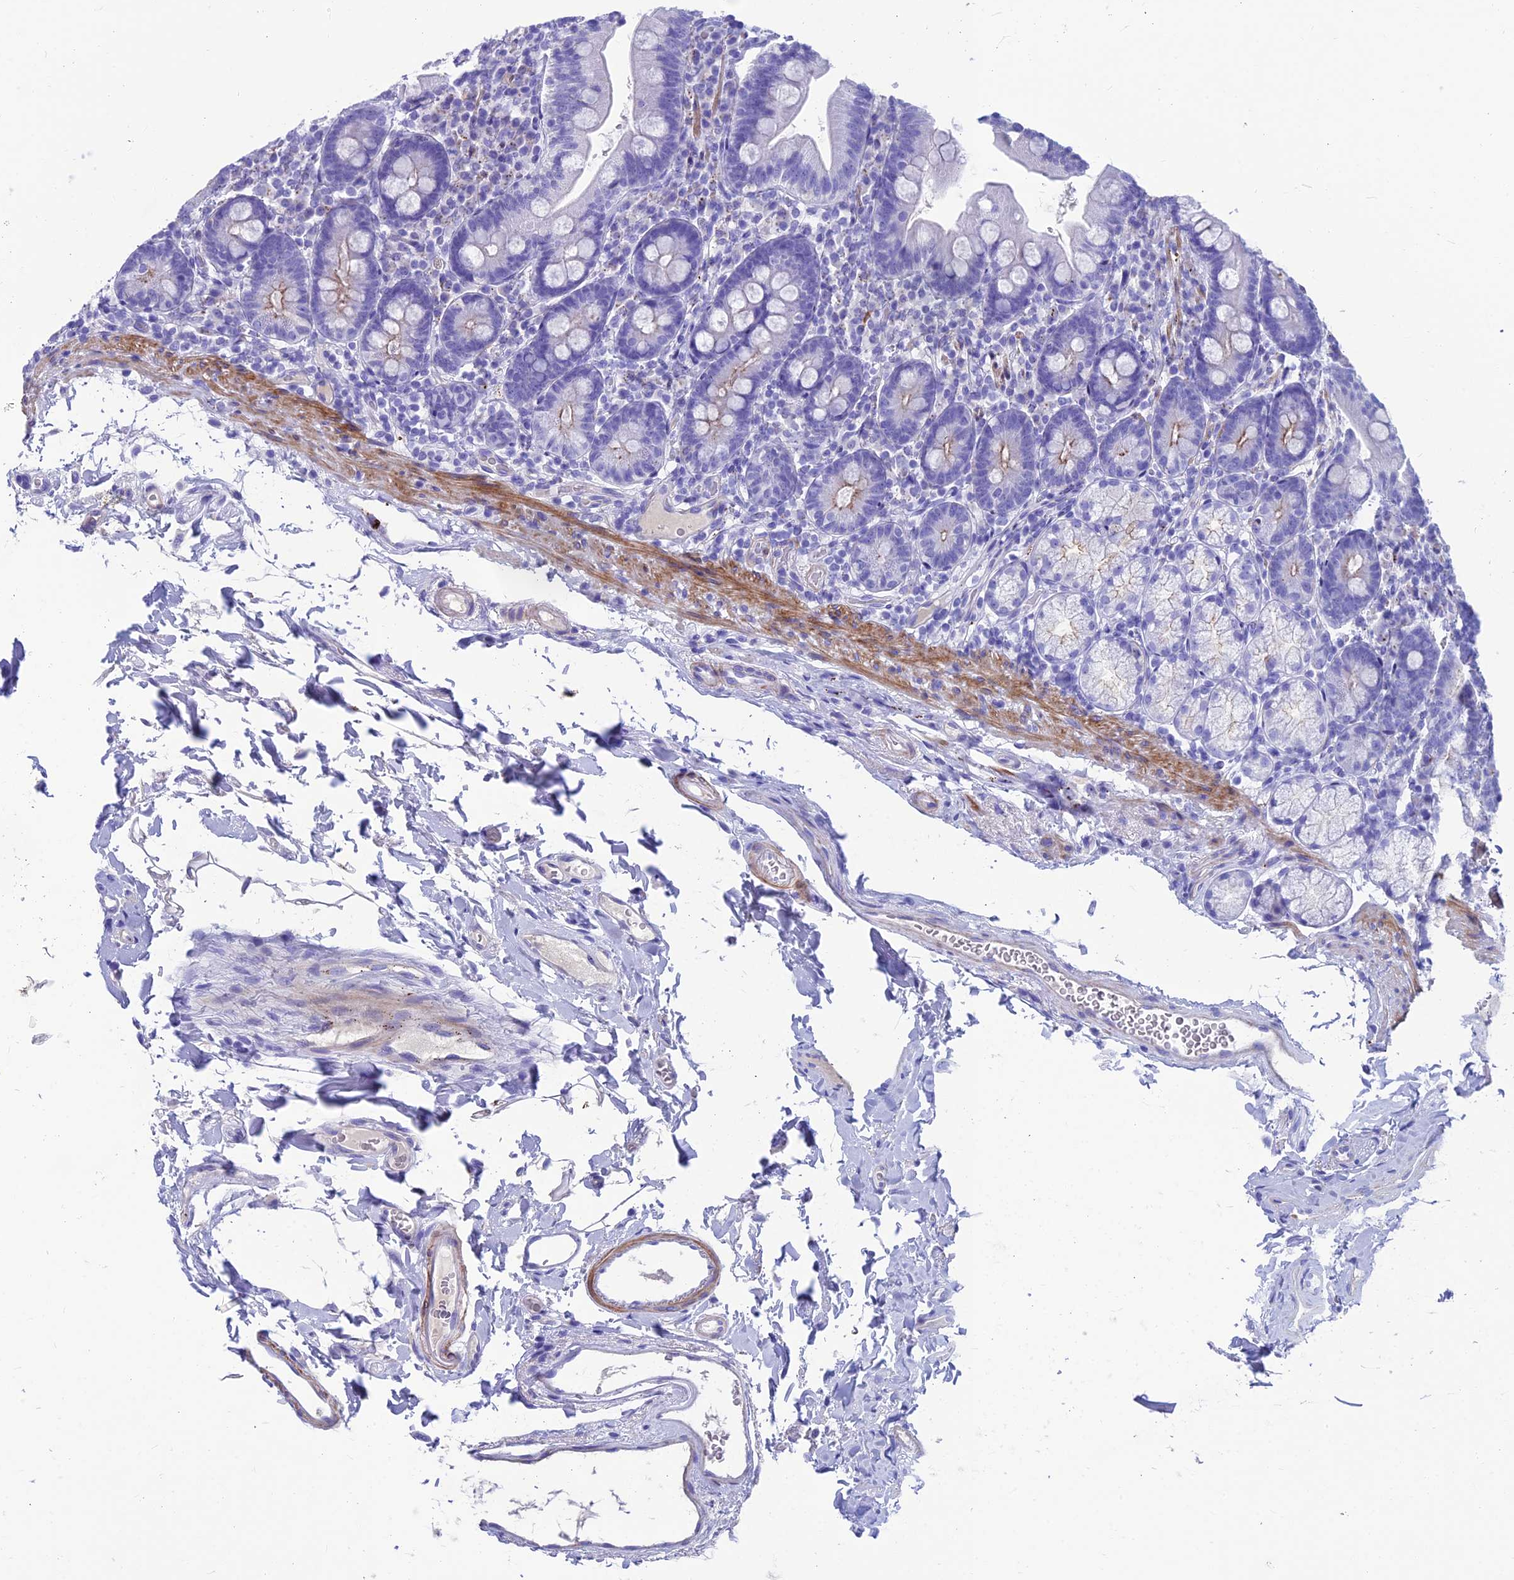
{"staining": {"intensity": "strong", "quantity": "<25%", "location": "cytoplasmic/membranous"}, "tissue": "duodenum", "cell_type": "Glandular cells", "image_type": "normal", "snomed": [{"axis": "morphology", "description": "Normal tissue, NOS"}, {"axis": "topography", "description": "Duodenum"}], "caption": "Immunohistochemical staining of unremarkable human duodenum reveals strong cytoplasmic/membranous protein positivity in approximately <25% of glandular cells. (Brightfield microscopy of DAB IHC at high magnification).", "gene": "GNG11", "patient": {"sex": "female", "age": 67}}